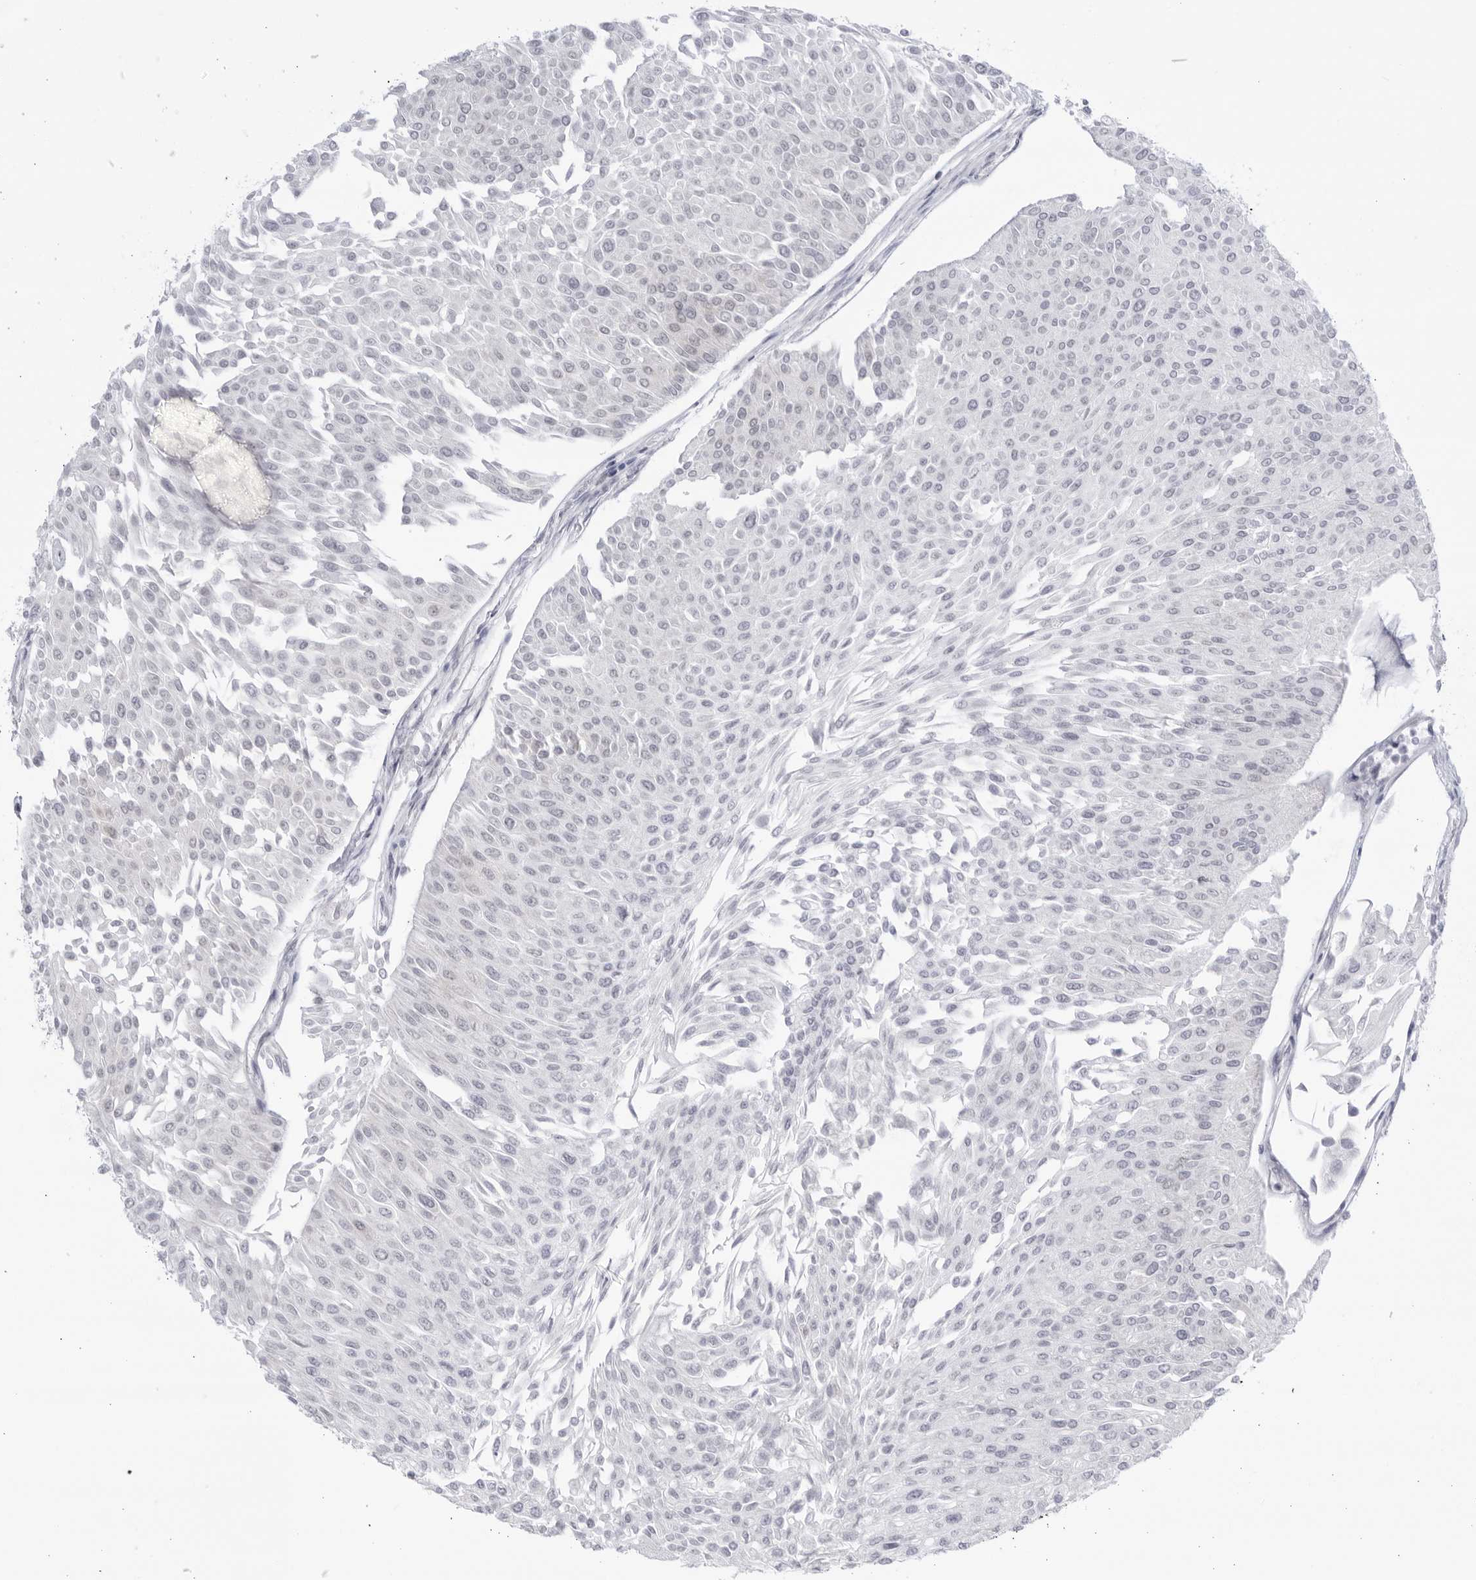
{"staining": {"intensity": "negative", "quantity": "none", "location": "none"}, "tissue": "urothelial cancer", "cell_type": "Tumor cells", "image_type": "cancer", "snomed": [{"axis": "morphology", "description": "Urothelial carcinoma, Low grade"}, {"axis": "topography", "description": "Urinary bladder"}], "caption": "An image of low-grade urothelial carcinoma stained for a protein exhibits no brown staining in tumor cells.", "gene": "CNBD1", "patient": {"sex": "male", "age": 67}}